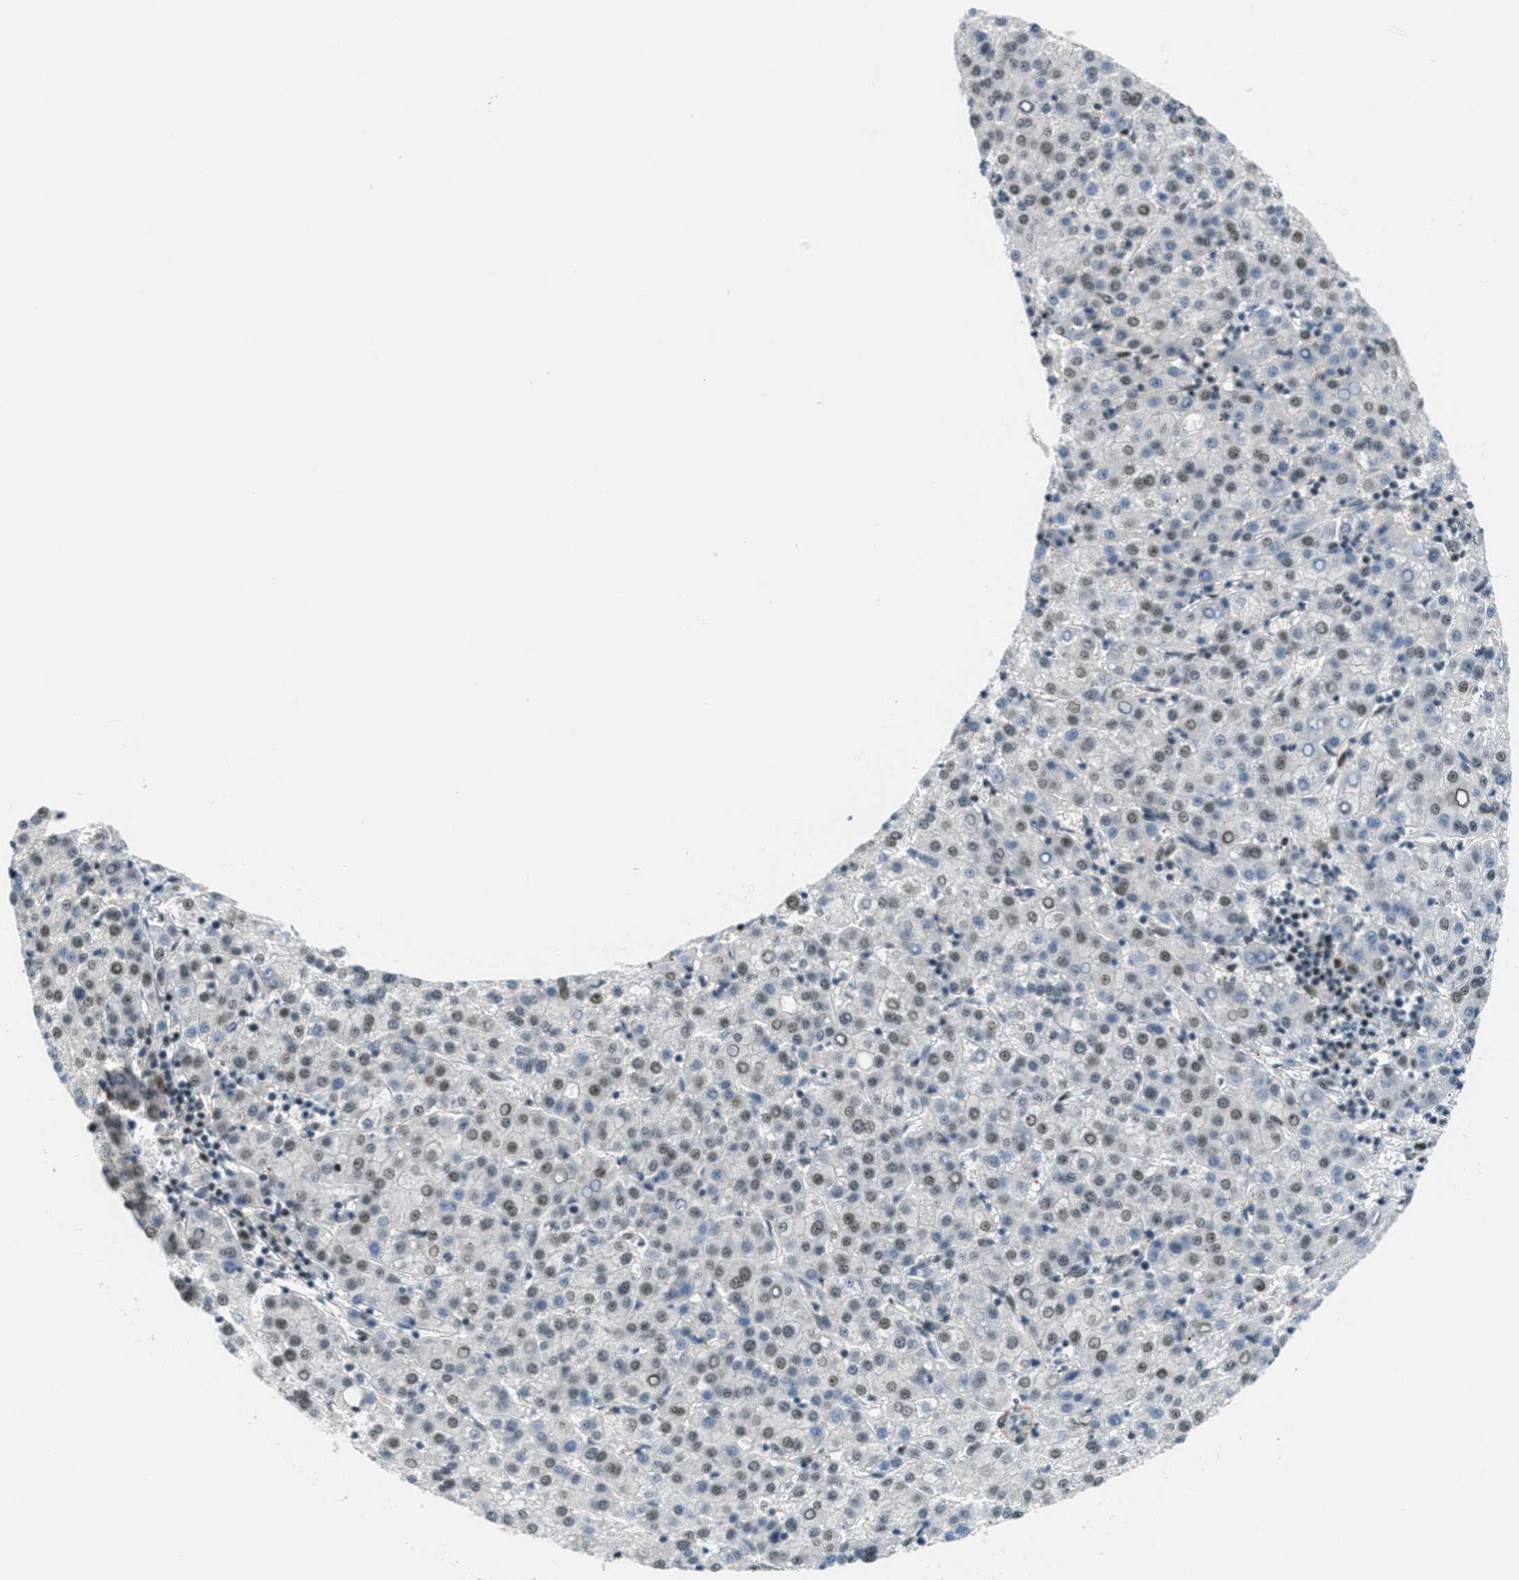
{"staining": {"intensity": "weak", "quantity": "25%-75%", "location": "nuclear"}, "tissue": "liver cancer", "cell_type": "Tumor cells", "image_type": "cancer", "snomed": [{"axis": "morphology", "description": "Carcinoma, Hepatocellular, NOS"}, {"axis": "topography", "description": "Liver"}], "caption": "Weak nuclear protein expression is present in about 25%-75% of tumor cells in hepatocellular carcinoma (liver).", "gene": "ZDHHC23", "patient": {"sex": "female", "age": 58}}